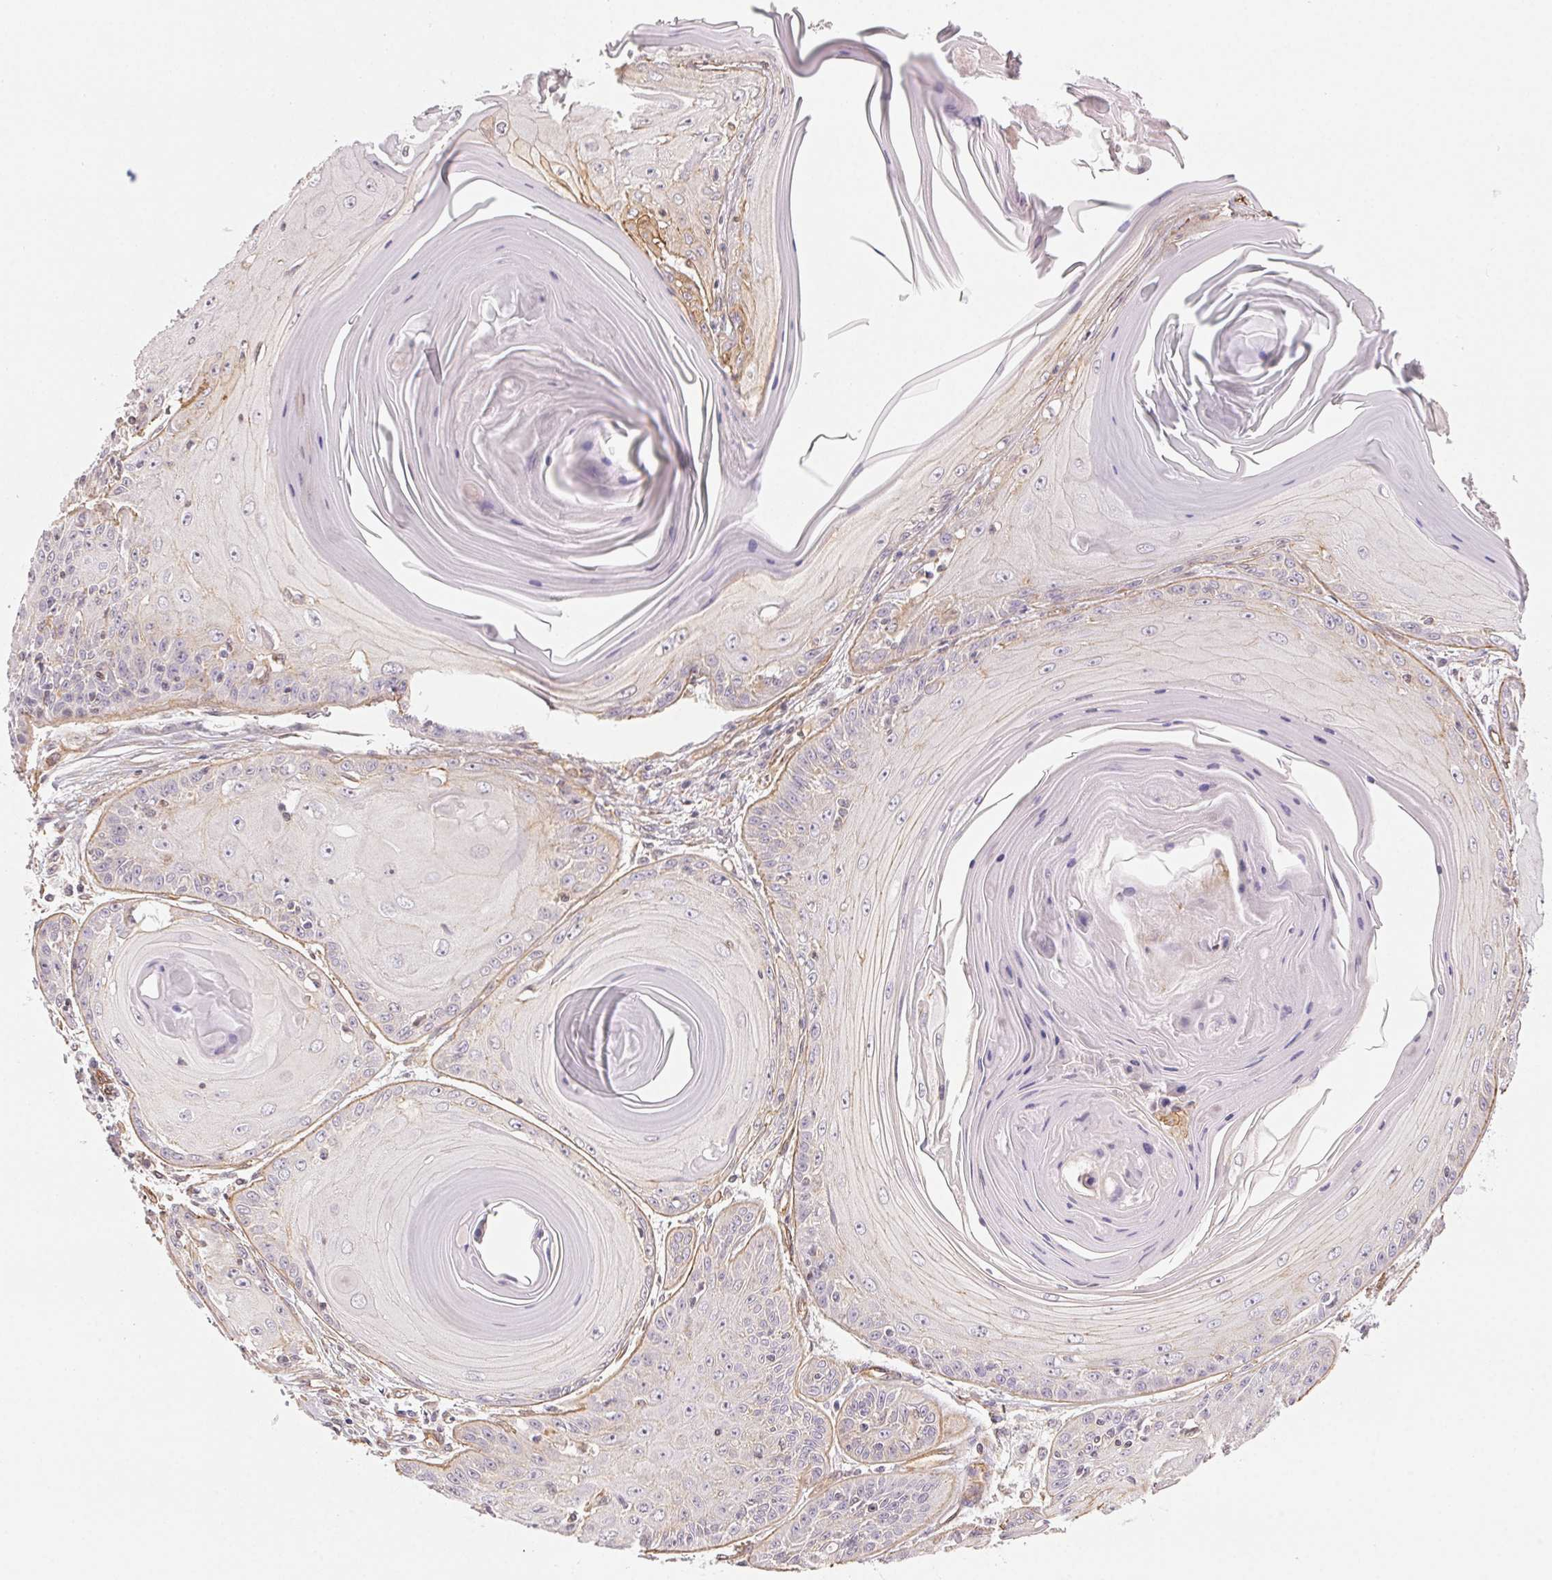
{"staining": {"intensity": "negative", "quantity": "none", "location": "none"}, "tissue": "skin cancer", "cell_type": "Tumor cells", "image_type": "cancer", "snomed": [{"axis": "morphology", "description": "Squamous cell carcinoma, NOS"}, {"axis": "topography", "description": "Skin"}, {"axis": "topography", "description": "Vulva"}], "caption": "Image shows no significant protein staining in tumor cells of skin cancer.", "gene": "PLA2G4F", "patient": {"sex": "female", "age": 85}}